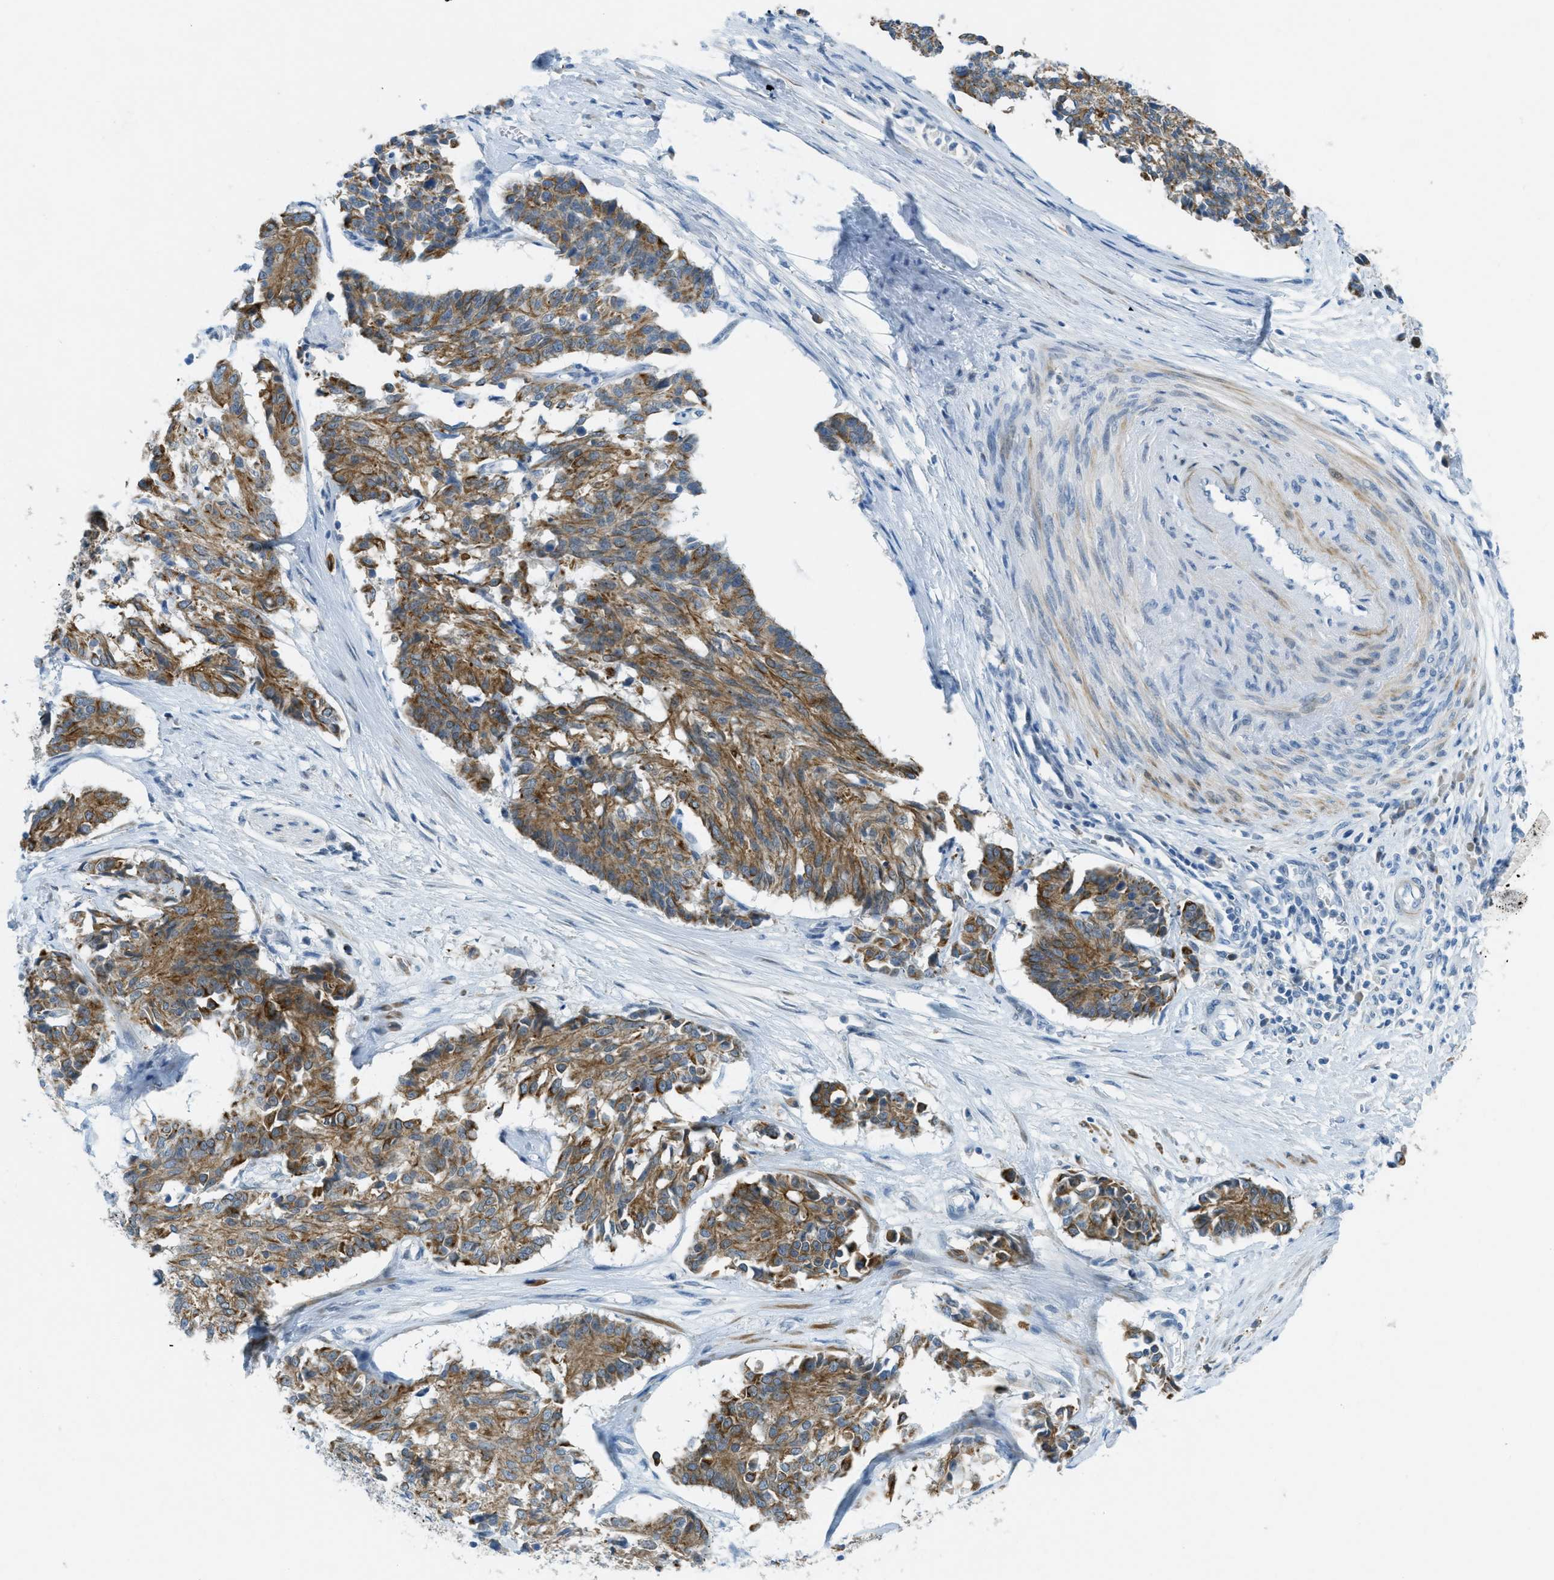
{"staining": {"intensity": "moderate", "quantity": ">75%", "location": "cytoplasmic/membranous"}, "tissue": "cervical cancer", "cell_type": "Tumor cells", "image_type": "cancer", "snomed": [{"axis": "morphology", "description": "Squamous cell carcinoma, NOS"}, {"axis": "topography", "description": "Cervix"}], "caption": "A high-resolution micrograph shows immunohistochemistry (IHC) staining of cervical cancer, which shows moderate cytoplasmic/membranous staining in approximately >75% of tumor cells.", "gene": "KLHL8", "patient": {"sex": "female", "age": 35}}